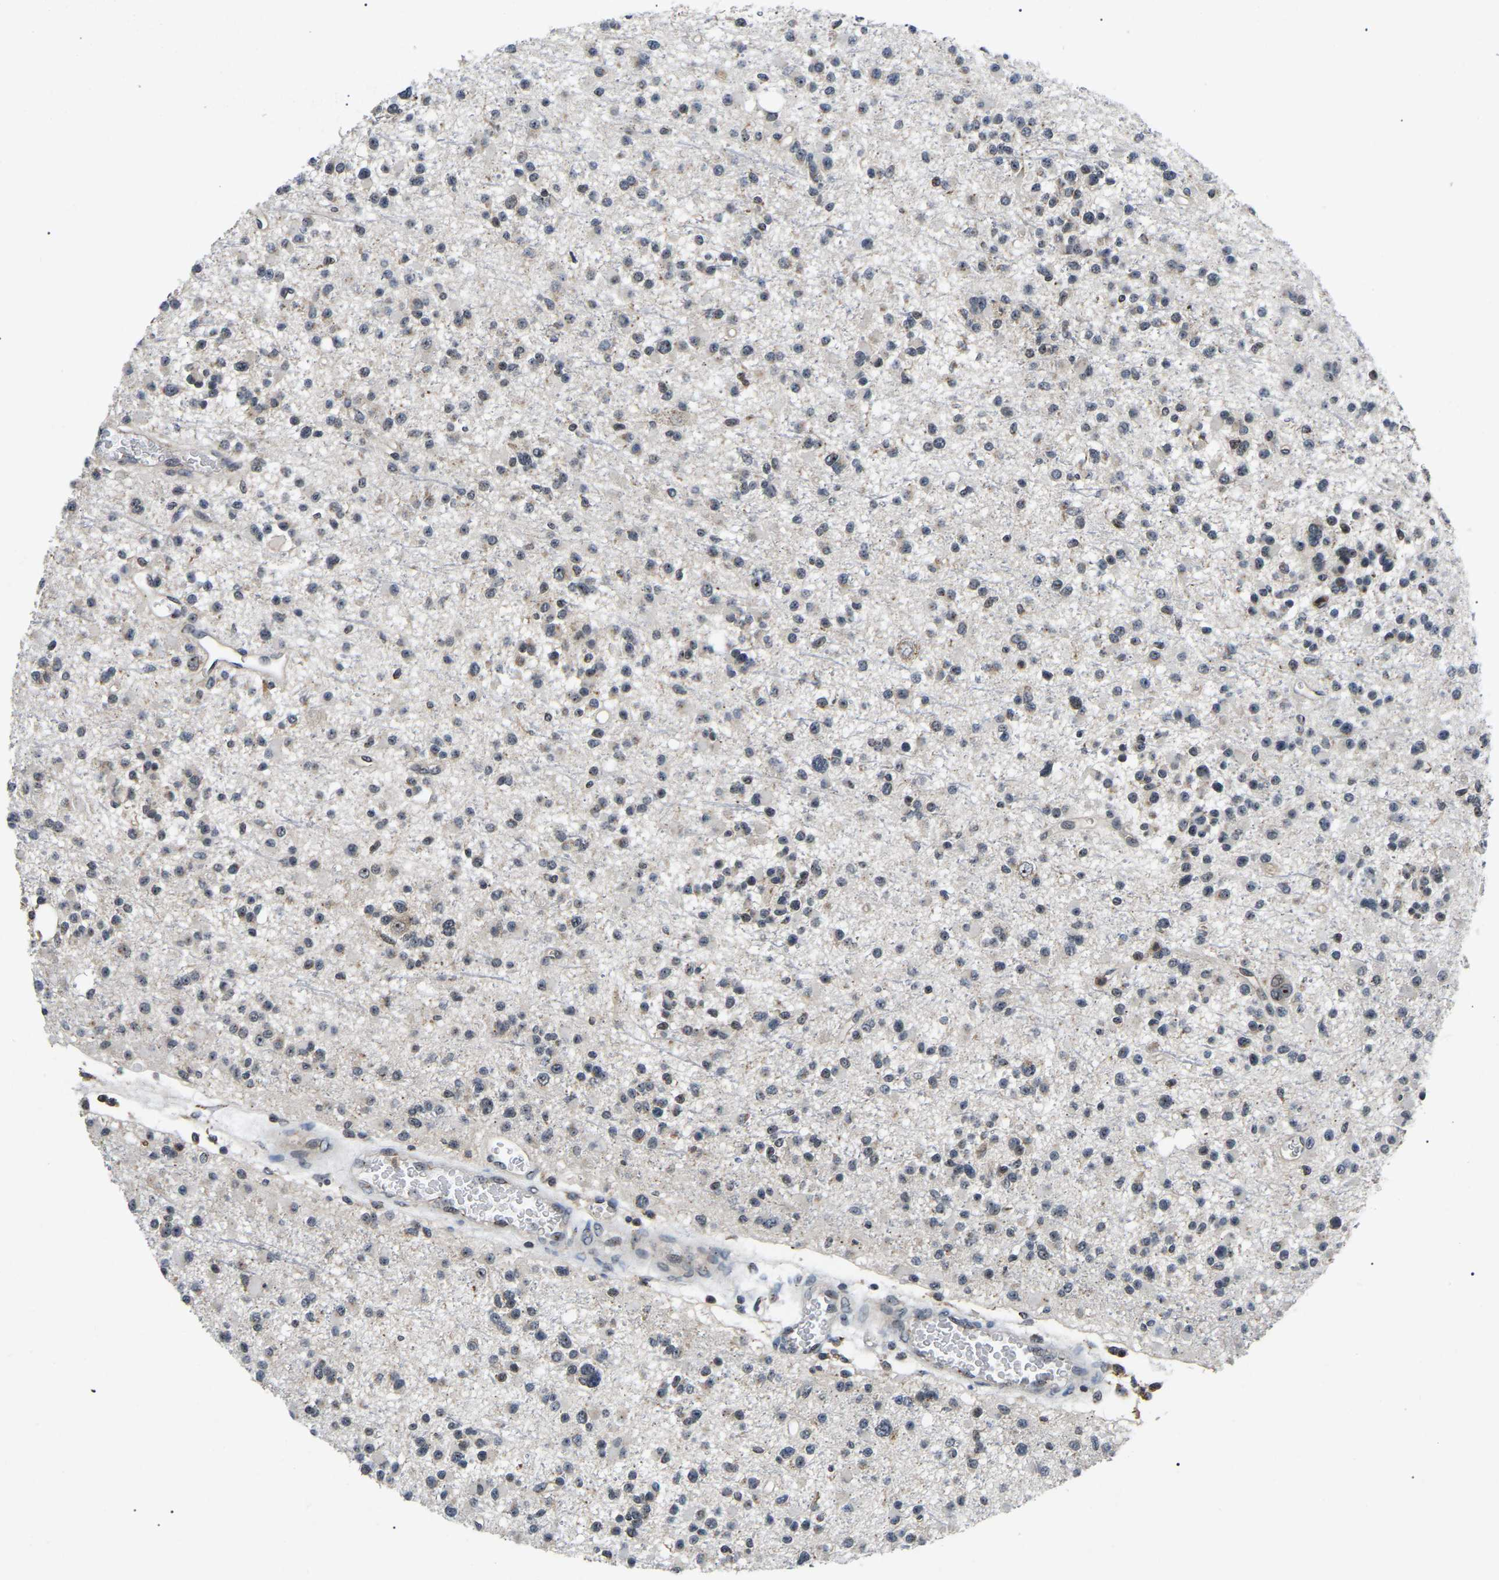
{"staining": {"intensity": "negative", "quantity": "none", "location": "none"}, "tissue": "glioma", "cell_type": "Tumor cells", "image_type": "cancer", "snomed": [{"axis": "morphology", "description": "Glioma, malignant, Low grade"}, {"axis": "topography", "description": "Brain"}], "caption": "Tumor cells are negative for brown protein staining in glioma. The staining is performed using DAB brown chromogen with nuclei counter-stained in using hematoxylin.", "gene": "RBM28", "patient": {"sex": "female", "age": 22}}